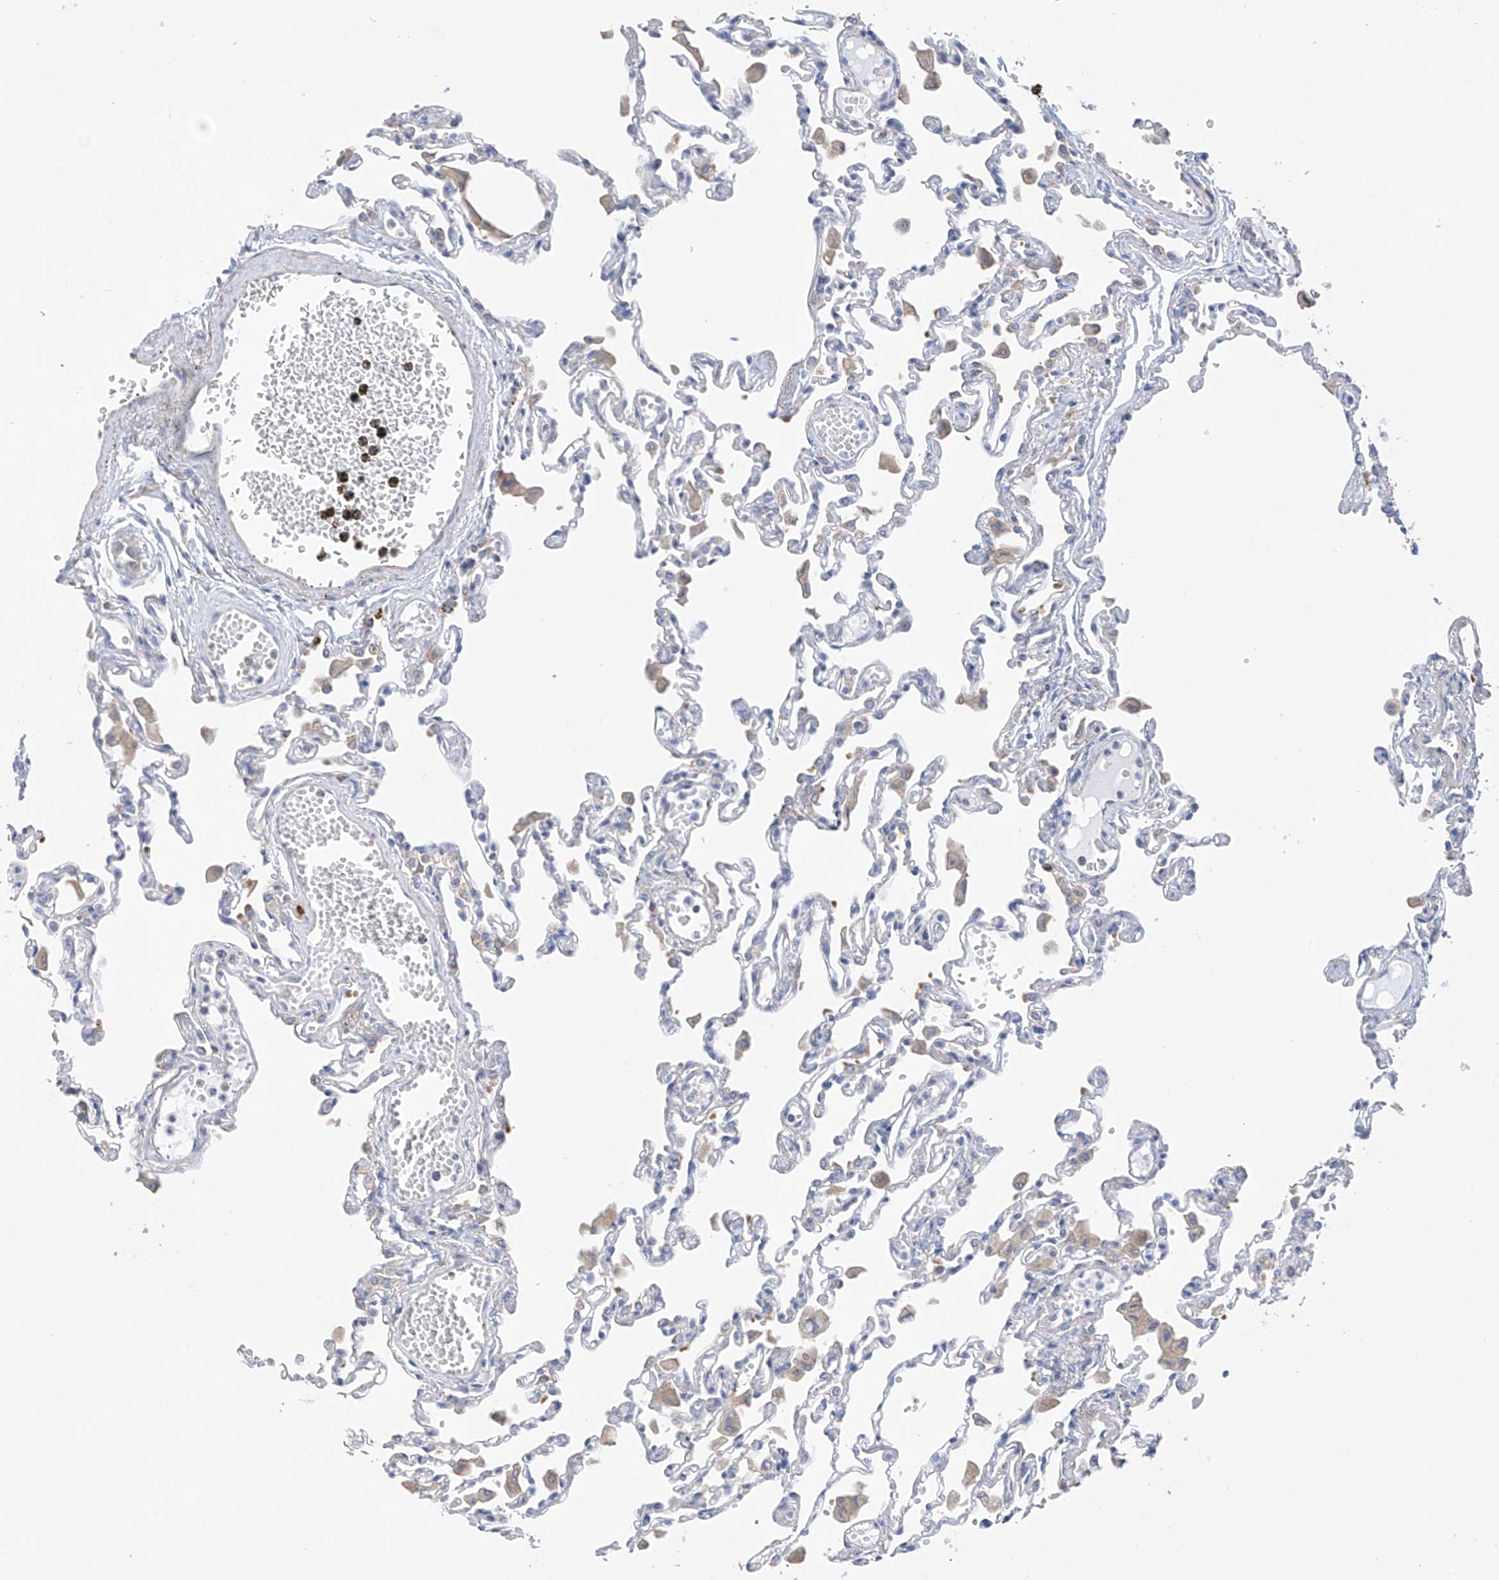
{"staining": {"intensity": "moderate", "quantity": "<25%", "location": "cytoplasmic/membranous"}, "tissue": "lung", "cell_type": "Alveolar cells", "image_type": "normal", "snomed": [{"axis": "morphology", "description": "Normal tissue, NOS"}, {"axis": "topography", "description": "Bronchus"}, {"axis": "topography", "description": "Lung"}], "caption": "DAB immunohistochemical staining of unremarkable human lung demonstrates moderate cytoplasmic/membranous protein positivity in about <25% of alveolar cells. Using DAB (brown) and hematoxylin (blue) stains, captured at high magnification using brightfield microscopy.", "gene": "REC8", "patient": {"sex": "female", "age": 49}}